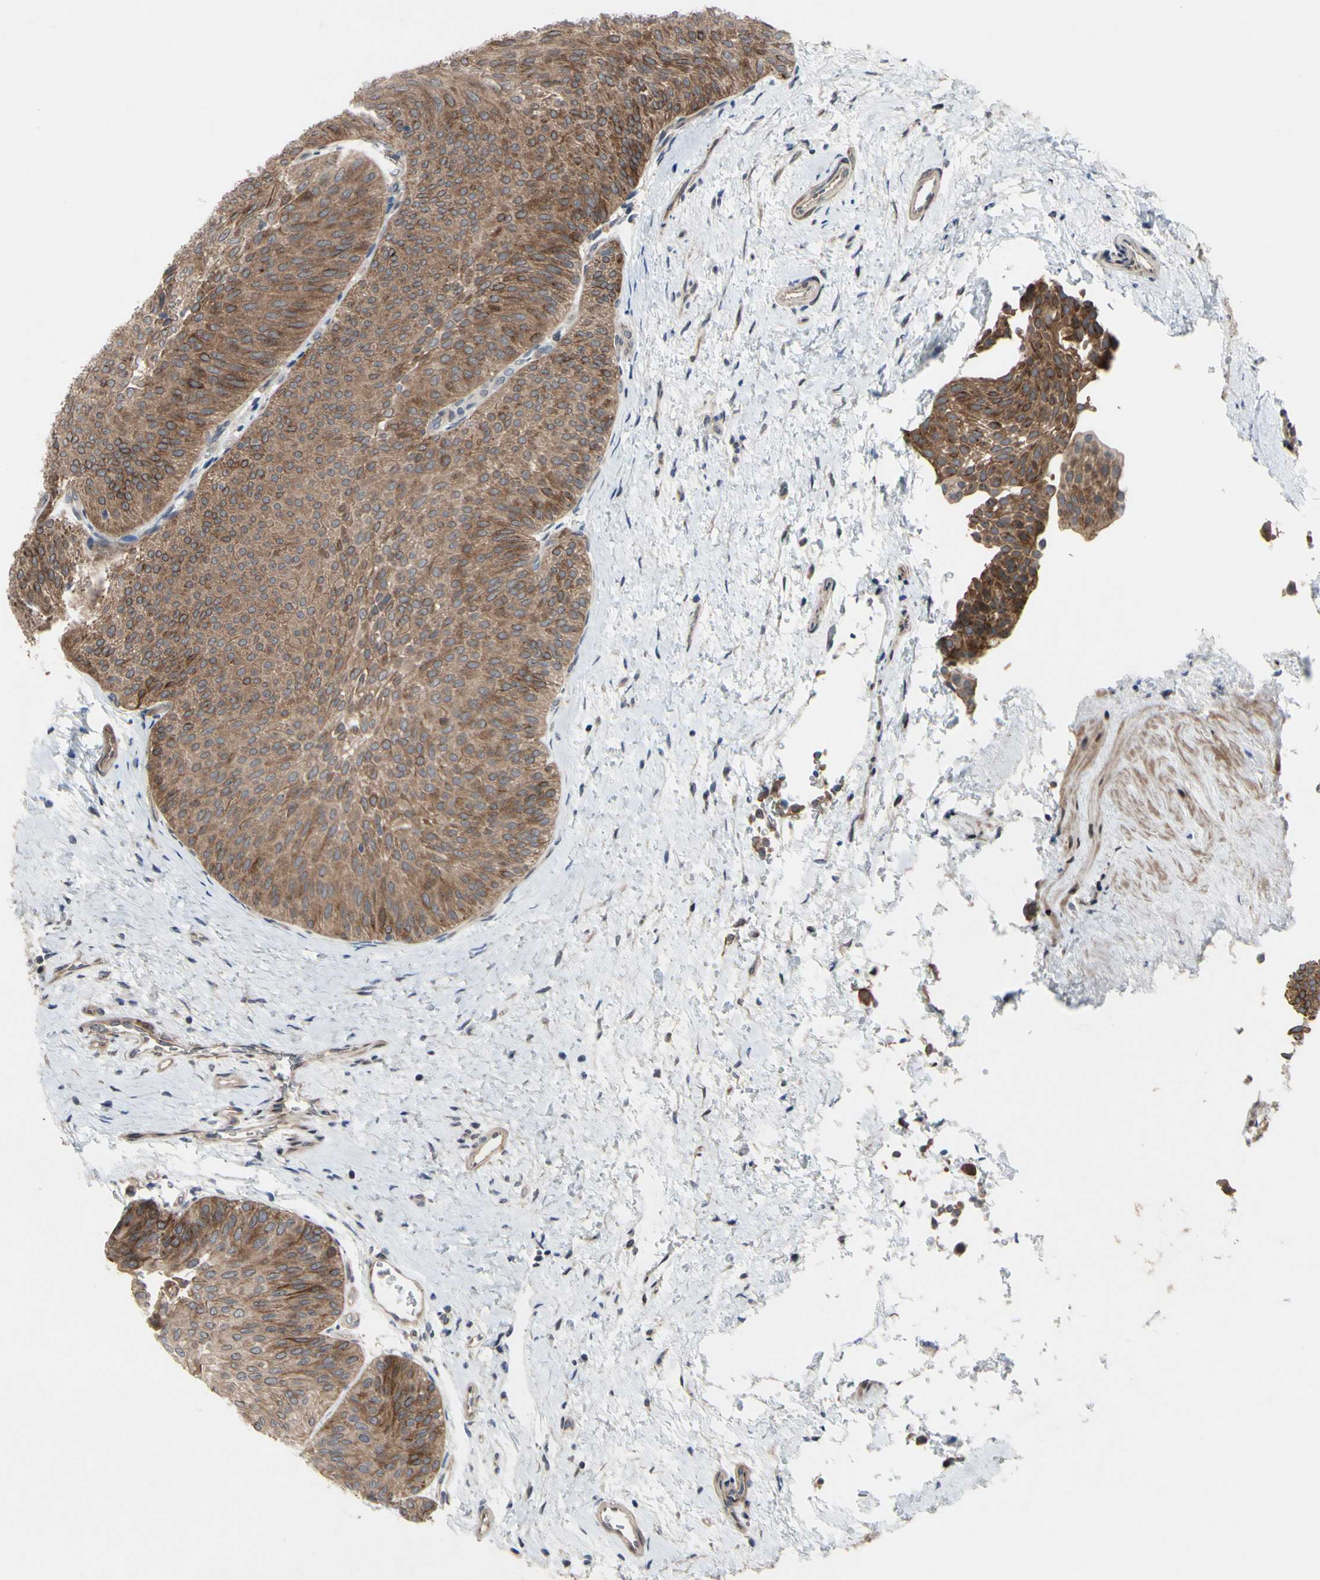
{"staining": {"intensity": "moderate", "quantity": ">75%", "location": "cytoplasmic/membranous"}, "tissue": "urothelial cancer", "cell_type": "Tumor cells", "image_type": "cancer", "snomed": [{"axis": "morphology", "description": "Urothelial carcinoma, Low grade"}, {"axis": "topography", "description": "Urinary bladder"}], "caption": "About >75% of tumor cells in human urothelial cancer reveal moderate cytoplasmic/membranous protein expression as visualized by brown immunohistochemical staining.", "gene": "OAZ1", "patient": {"sex": "female", "age": 60}}